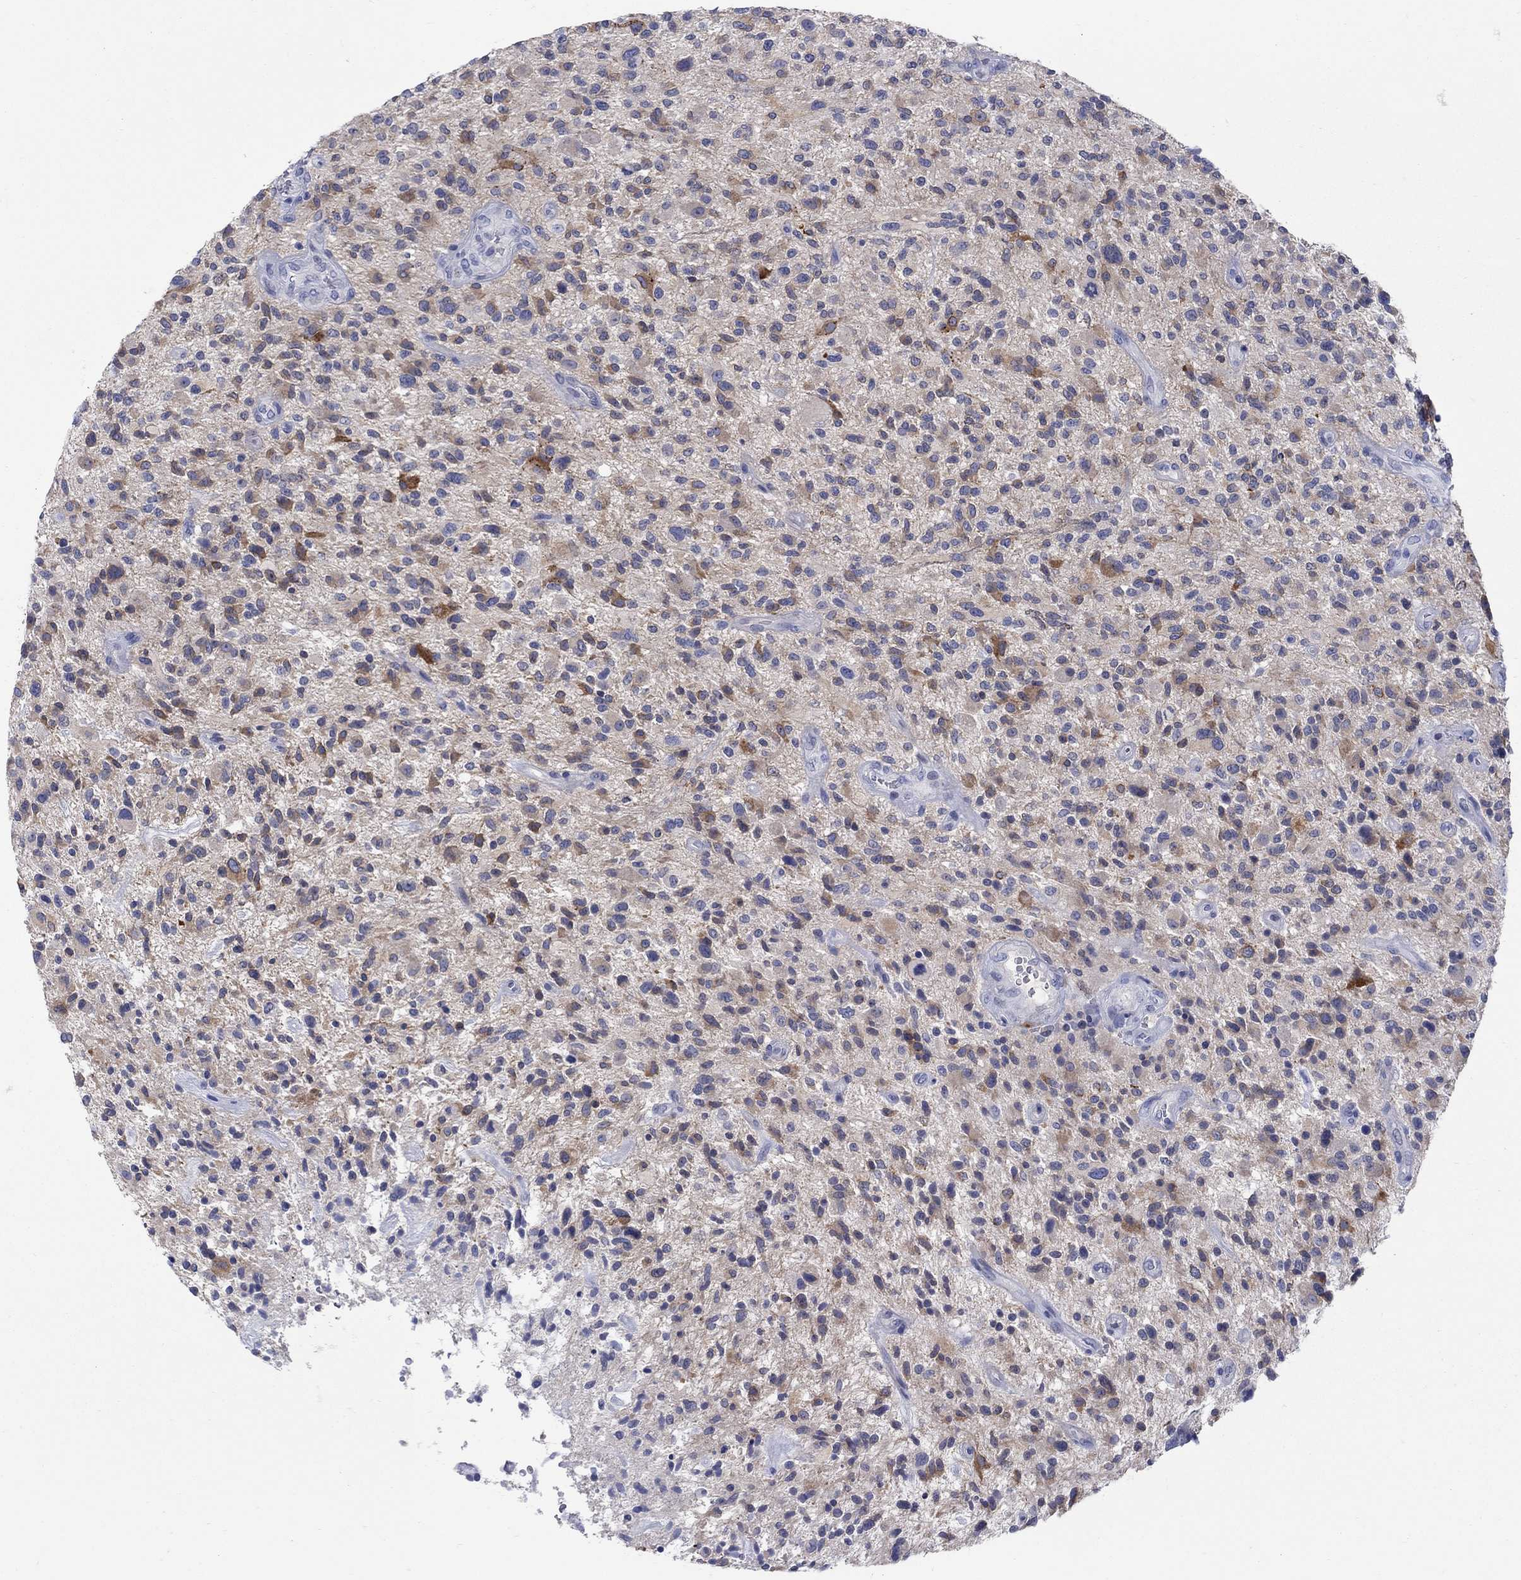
{"staining": {"intensity": "negative", "quantity": "none", "location": "none"}, "tissue": "glioma", "cell_type": "Tumor cells", "image_type": "cancer", "snomed": [{"axis": "morphology", "description": "Glioma, malignant, High grade"}, {"axis": "topography", "description": "Brain"}], "caption": "Glioma was stained to show a protein in brown. There is no significant staining in tumor cells.", "gene": "REEP2", "patient": {"sex": "male", "age": 47}}